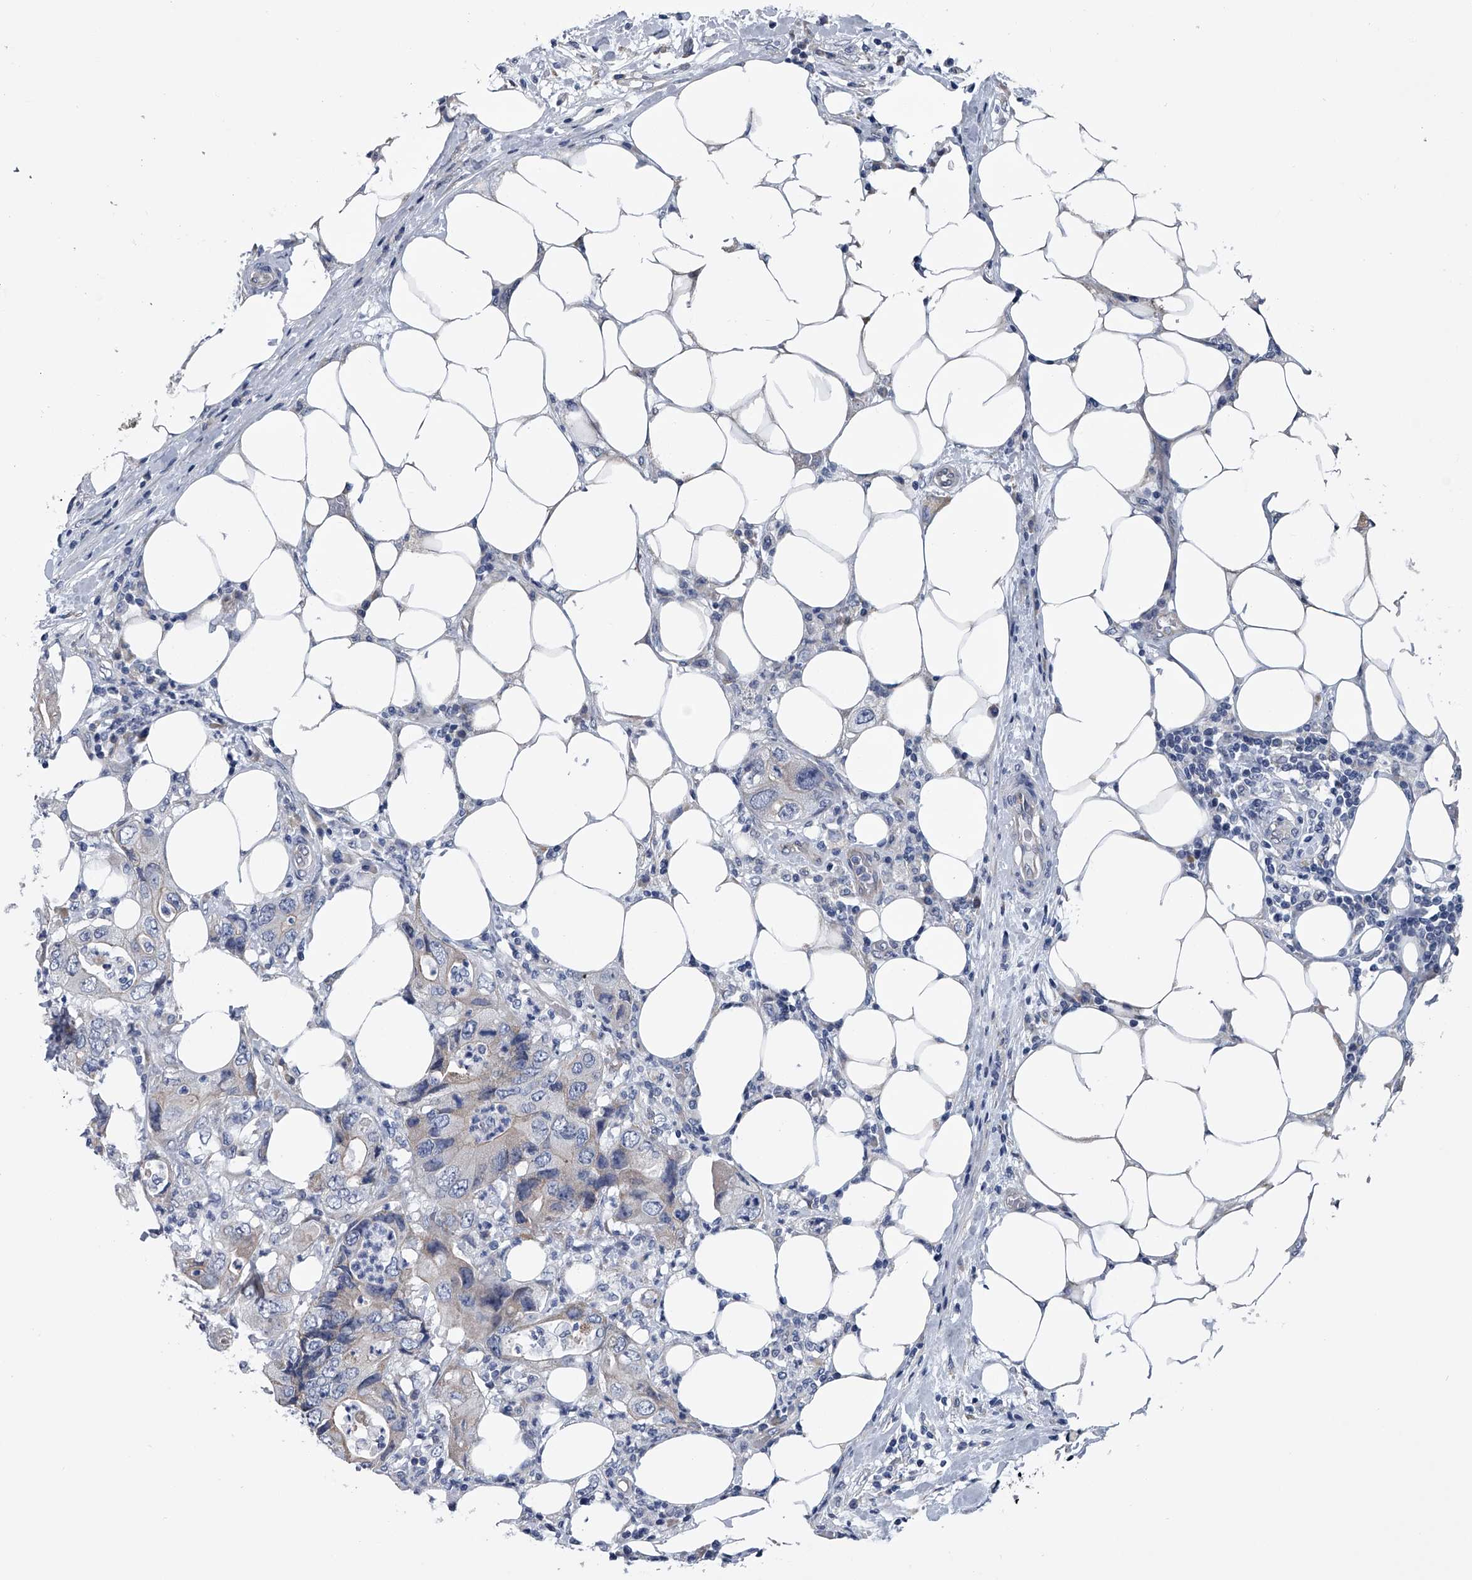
{"staining": {"intensity": "negative", "quantity": "none", "location": "none"}, "tissue": "colorectal cancer", "cell_type": "Tumor cells", "image_type": "cancer", "snomed": [{"axis": "morphology", "description": "Adenocarcinoma, NOS"}, {"axis": "topography", "description": "Colon"}], "caption": "Human adenocarcinoma (colorectal) stained for a protein using immunohistochemistry (IHC) shows no positivity in tumor cells.", "gene": "ABCG1", "patient": {"sex": "male", "age": 71}}